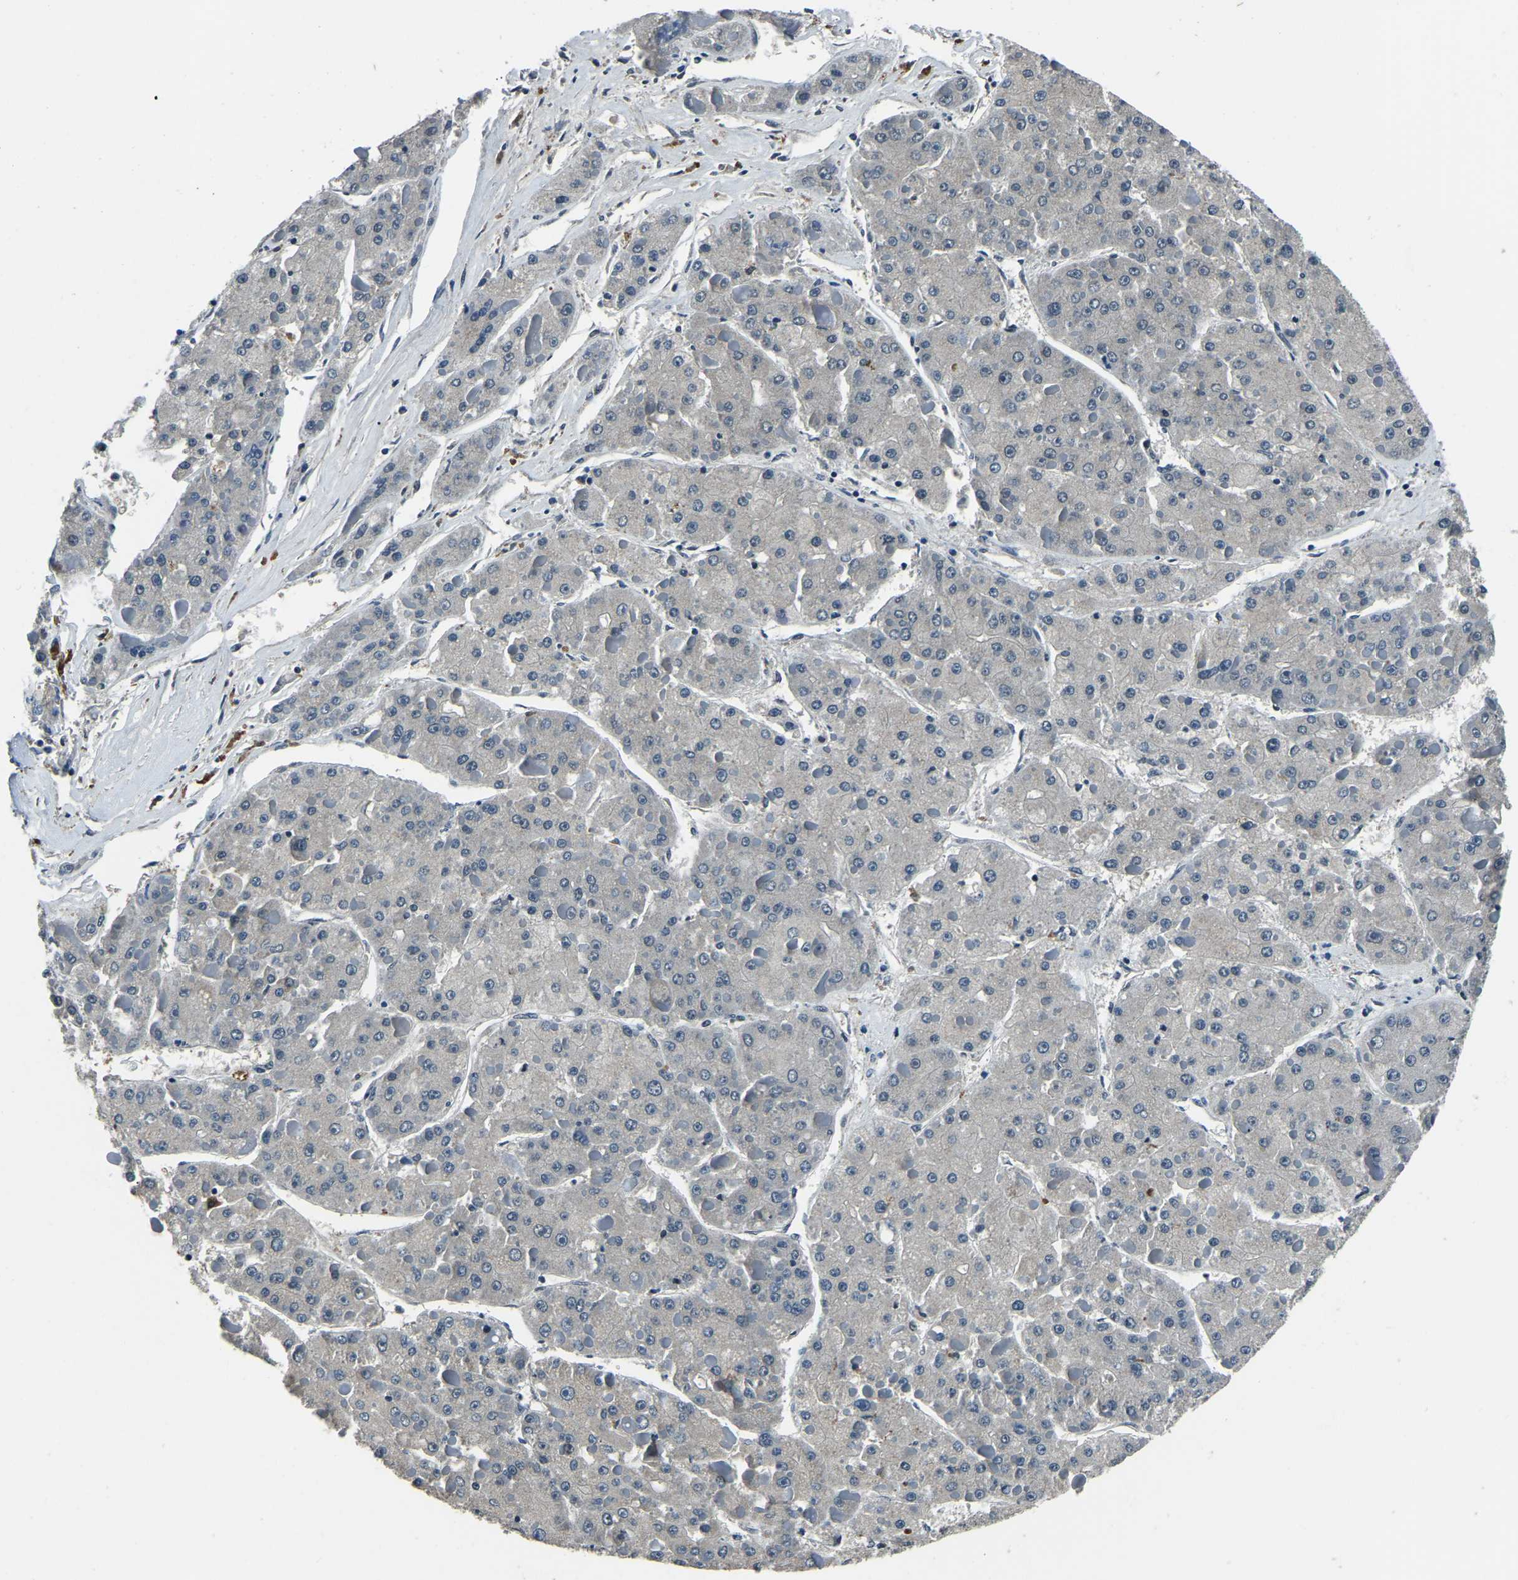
{"staining": {"intensity": "negative", "quantity": "none", "location": "none"}, "tissue": "liver cancer", "cell_type": "Tumor cells", "image_type": "cancer", "snomed": [{"axis": "morphology", "description": "Carcinoma, Hepatocellular, NOS"}, {"axis": "topography", "description": "Liver"}], "caption": "An immunohistochemistry photomicrograph of hepatocellular carcinoma (liver) is shown. There is no staining in tumor cells of hepatocellular carcinoma (liver).", "gene": "ANKIB1", "patient": {"sex": "female", "age": 73}}